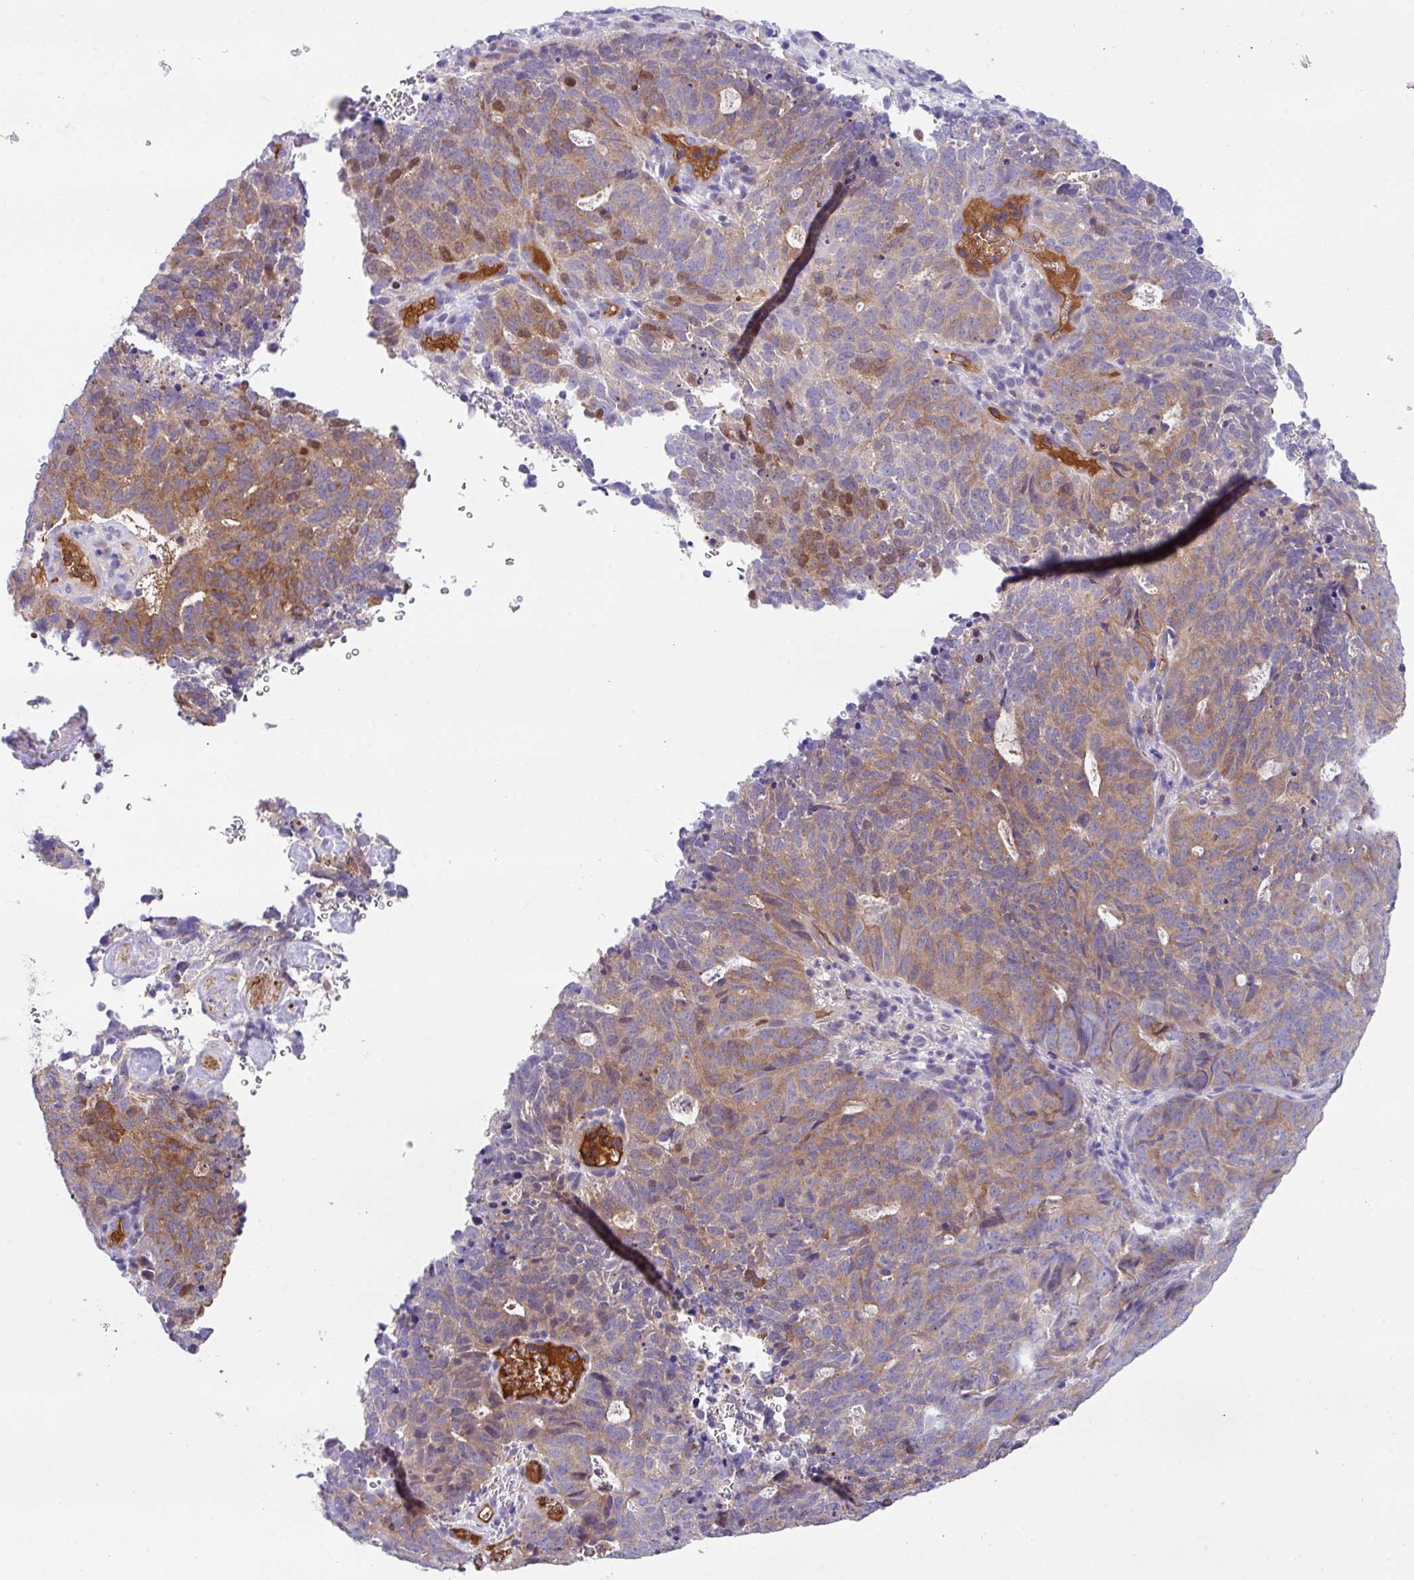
{"staining": {"intensity": "moderate", "quantity": ">75%", "location": "cytoplasmic/membranous"}, "tissue": "cervical cancer", "cell_type": "Tumor cells", "image_type": "cancer", "snomed": [{"axis": "morphology", "description": "Adenocarcinoma, NOS"}, {"axis": "topography", "description": "Cervix"}], "caption": "Cervical cancer stained for a protein (brown) displays moderate cytoplasmic/membranous positive positivity in approximately >75% of tumor cells.", "gene": "DNAL1", "patient": {"sex": "female", "age": 38}}